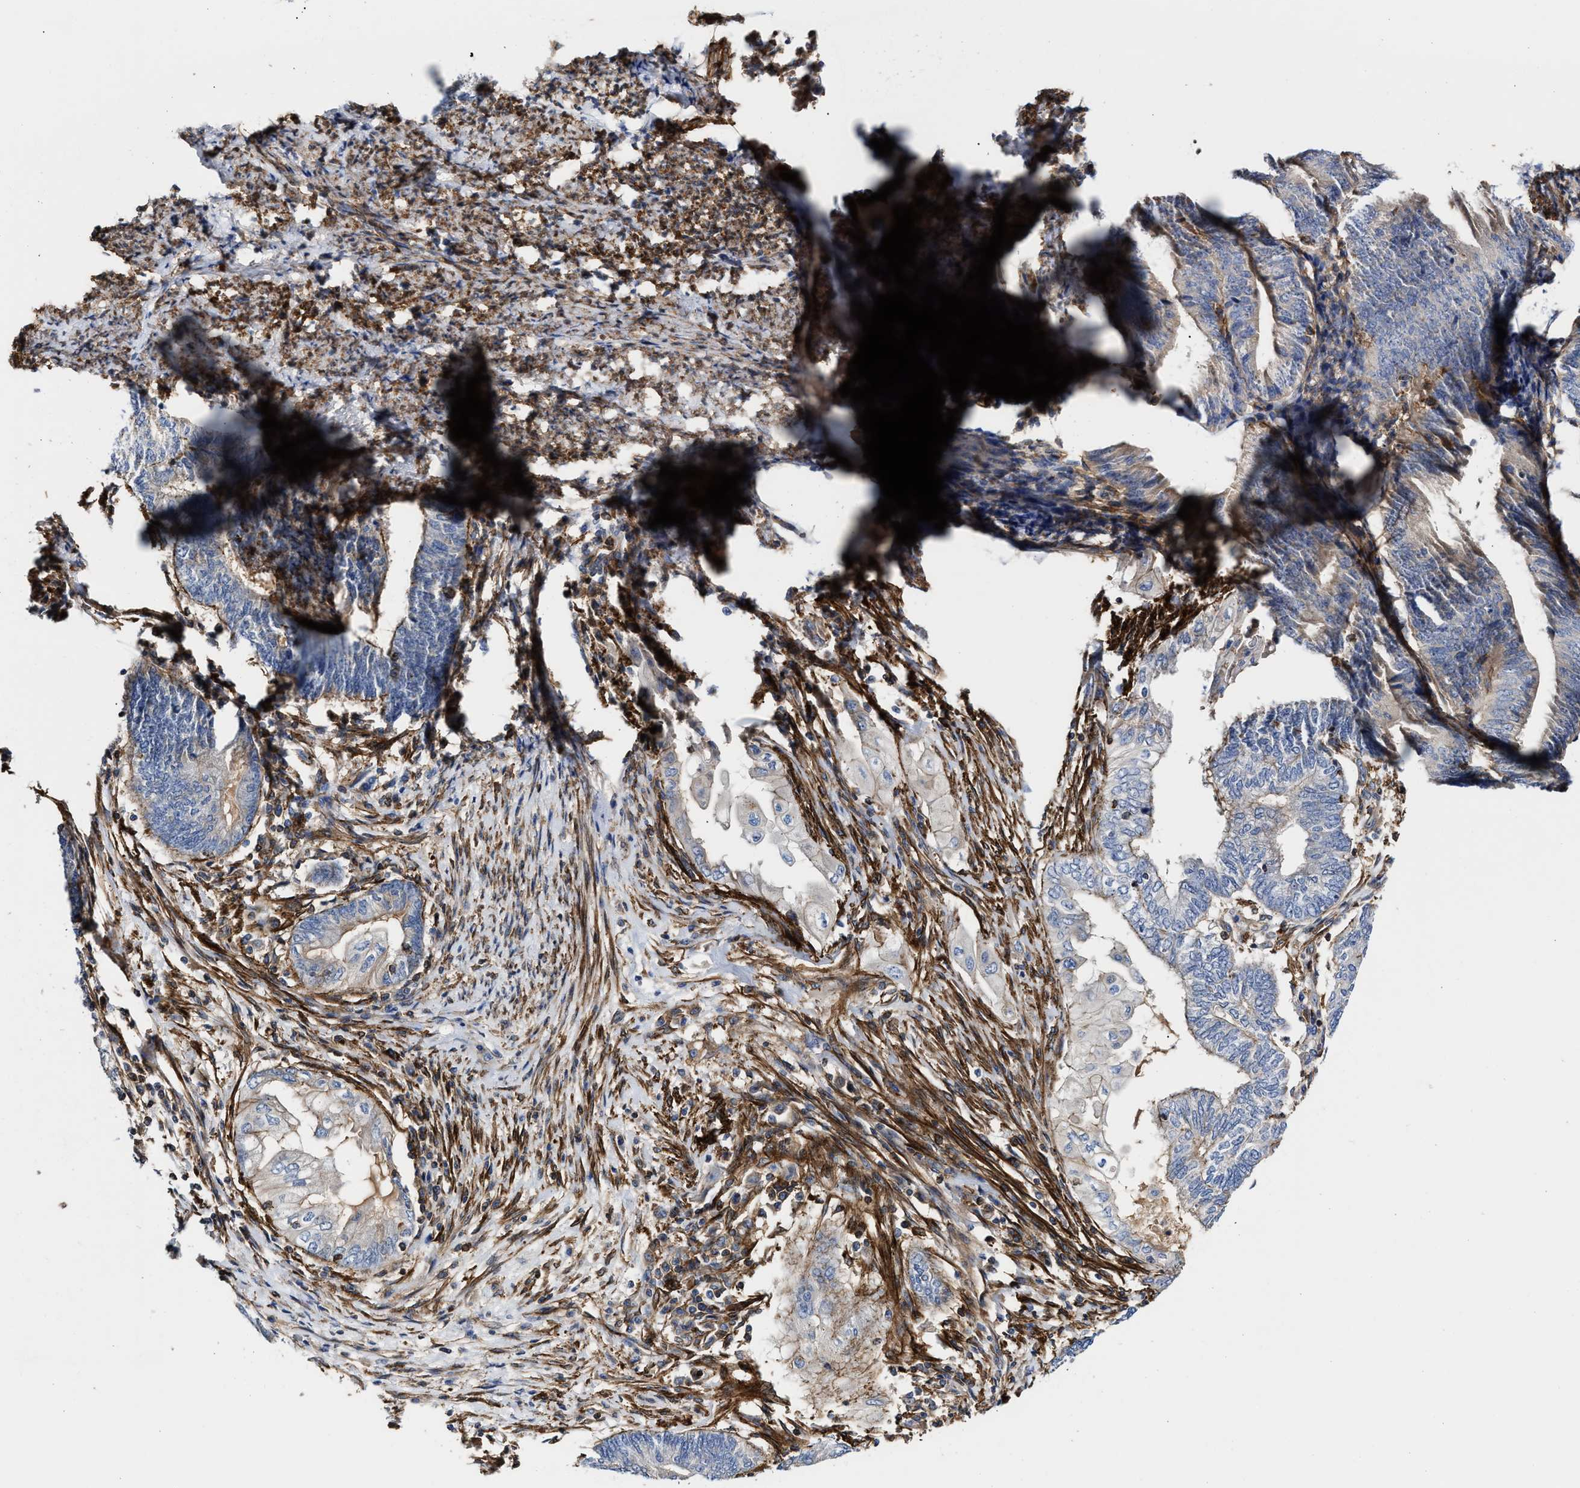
{"staining": {"intensity": "negative", "quantity": "none", "location": "none"}, "tissue": "endometrial cancer", "cell_type": "Tumor cells", "image_type": "cancer", "snomed": [{"axis": "morphology", "description": "Adenocarcinoma, NOS"}, {"axis": "topography", "description": "Uterus"}, {"axis": "topography", "description": "Endometrium"}], "caption": "Immunohistochemistry image of endometrial cancer (adenocarcinoma) stained for a protein (brown), which exhibits no staining in tumor cells.", "gene": "HS3ST5", "patient": {"sex": "female", "age": 70}}